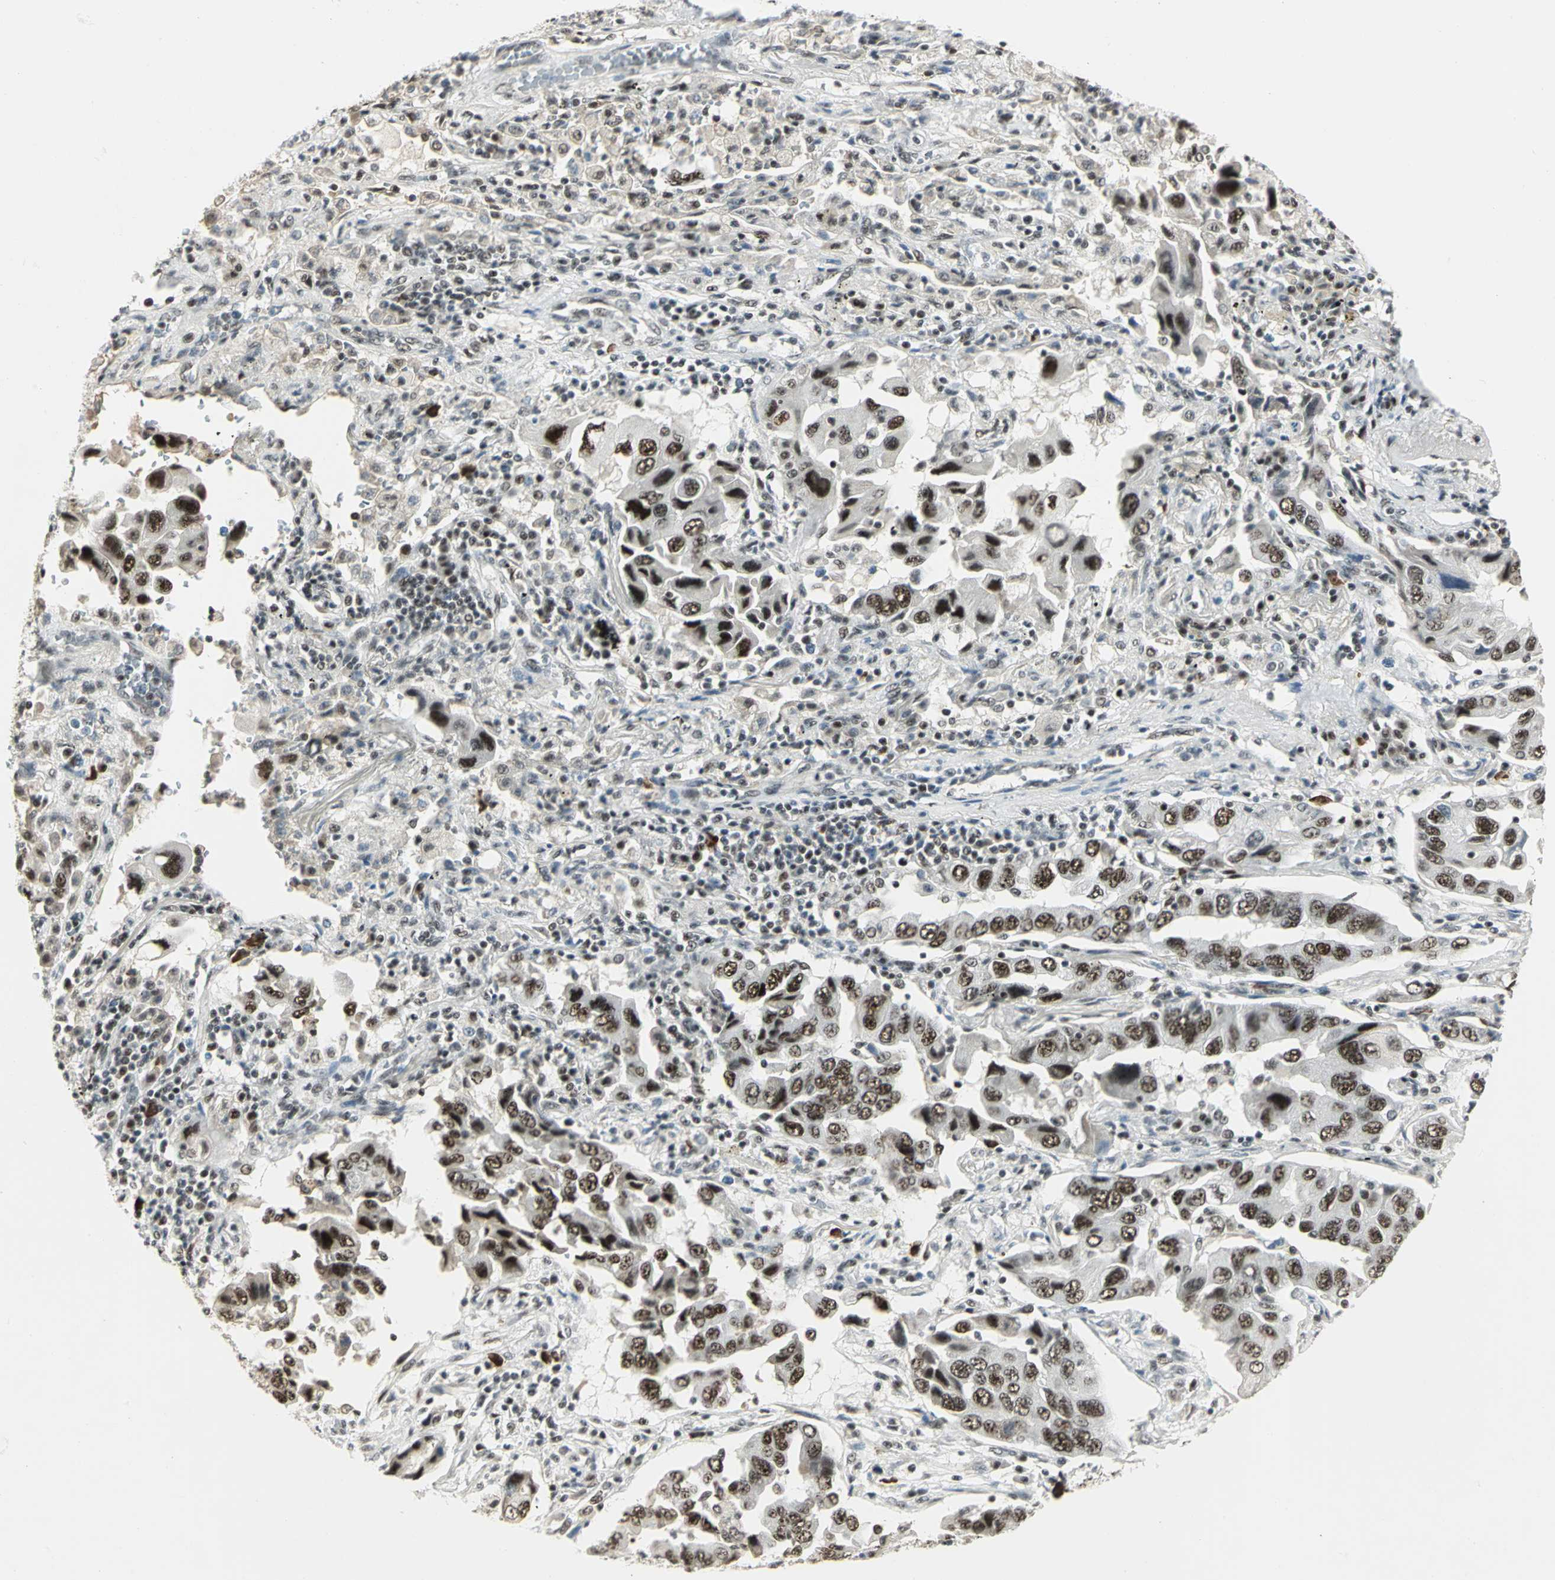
{"staining": {"intensity": "moderate", "quantity": ">75%", "location": "nuclear"}, "tissue": "lung cancer", "cell_type": "Tumor cells", "image_type": "cancer", "snomed": [{"axis": "morphology", "description": "Adenocarcinoma, NOS"}, {"axis": "topography", "description": "Lung"}], "caption": "A medium amount of moderate nuclear expression is appreciated in approximately >75% of tumor cells in lung cancer (adenocarcinoma) tissue.", "gene": "CCNT1", "patient": {"sex": "female", "age": 65}}